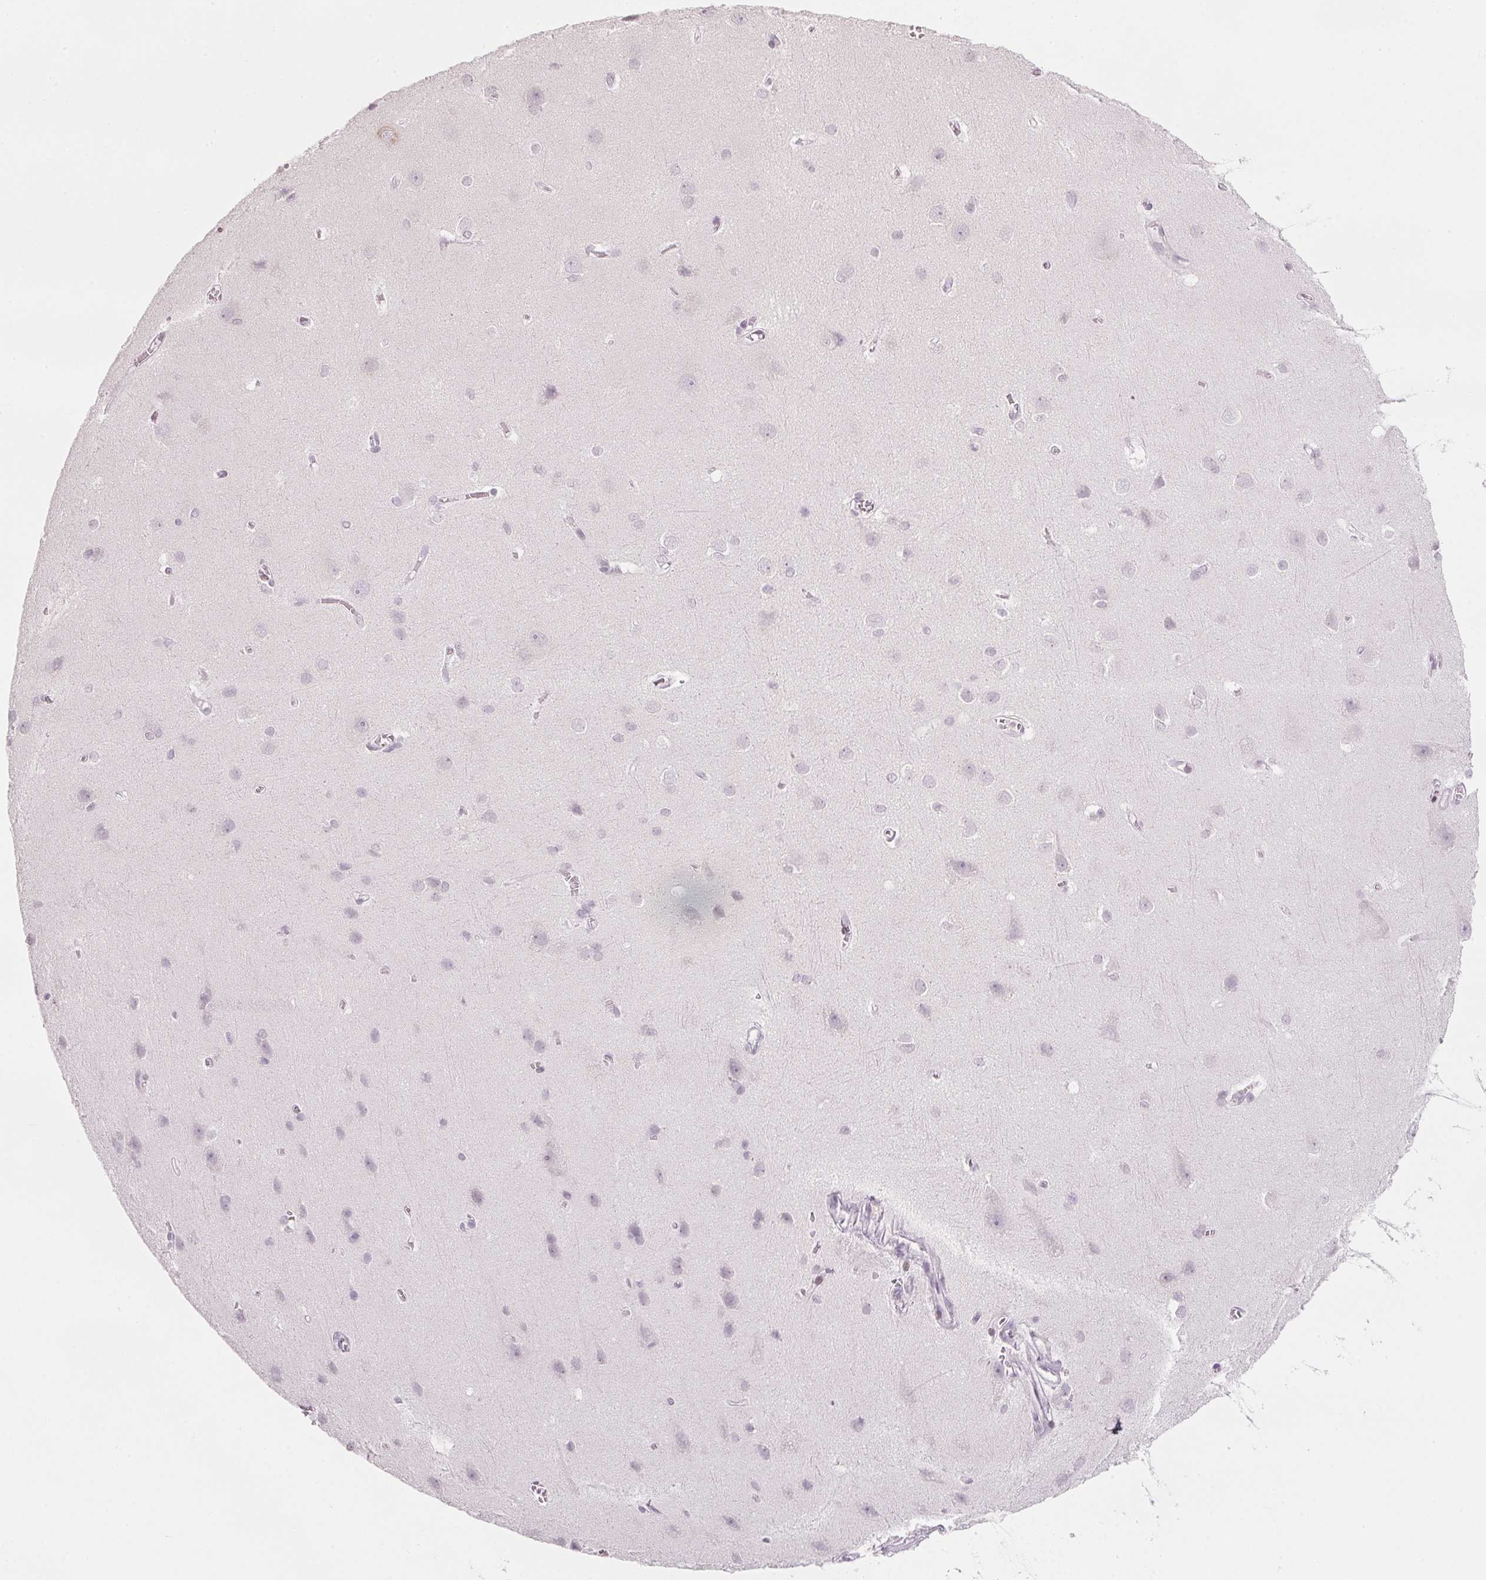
{"staining": {"intensity": "negative", "quantity": "none", "location": "none"}, "tissue": "cerebral cortex", "cell_type": "Endothelial cells", "image_type": "normal", "snomed": [{"axis": "morphology", "description": "Normal tissue, NOS"}, {"axis": "topography", "description": "Cerebral cortex"}], "caption": "High power microscopy photomicrograph of an immunohistochemistry (IHC) photomicrograph of normal cerebral cortex, revealing no significant positivity in endothelial cells.", "gene": "SFRP4", "patient": {"sex": "male", "age": 37}}